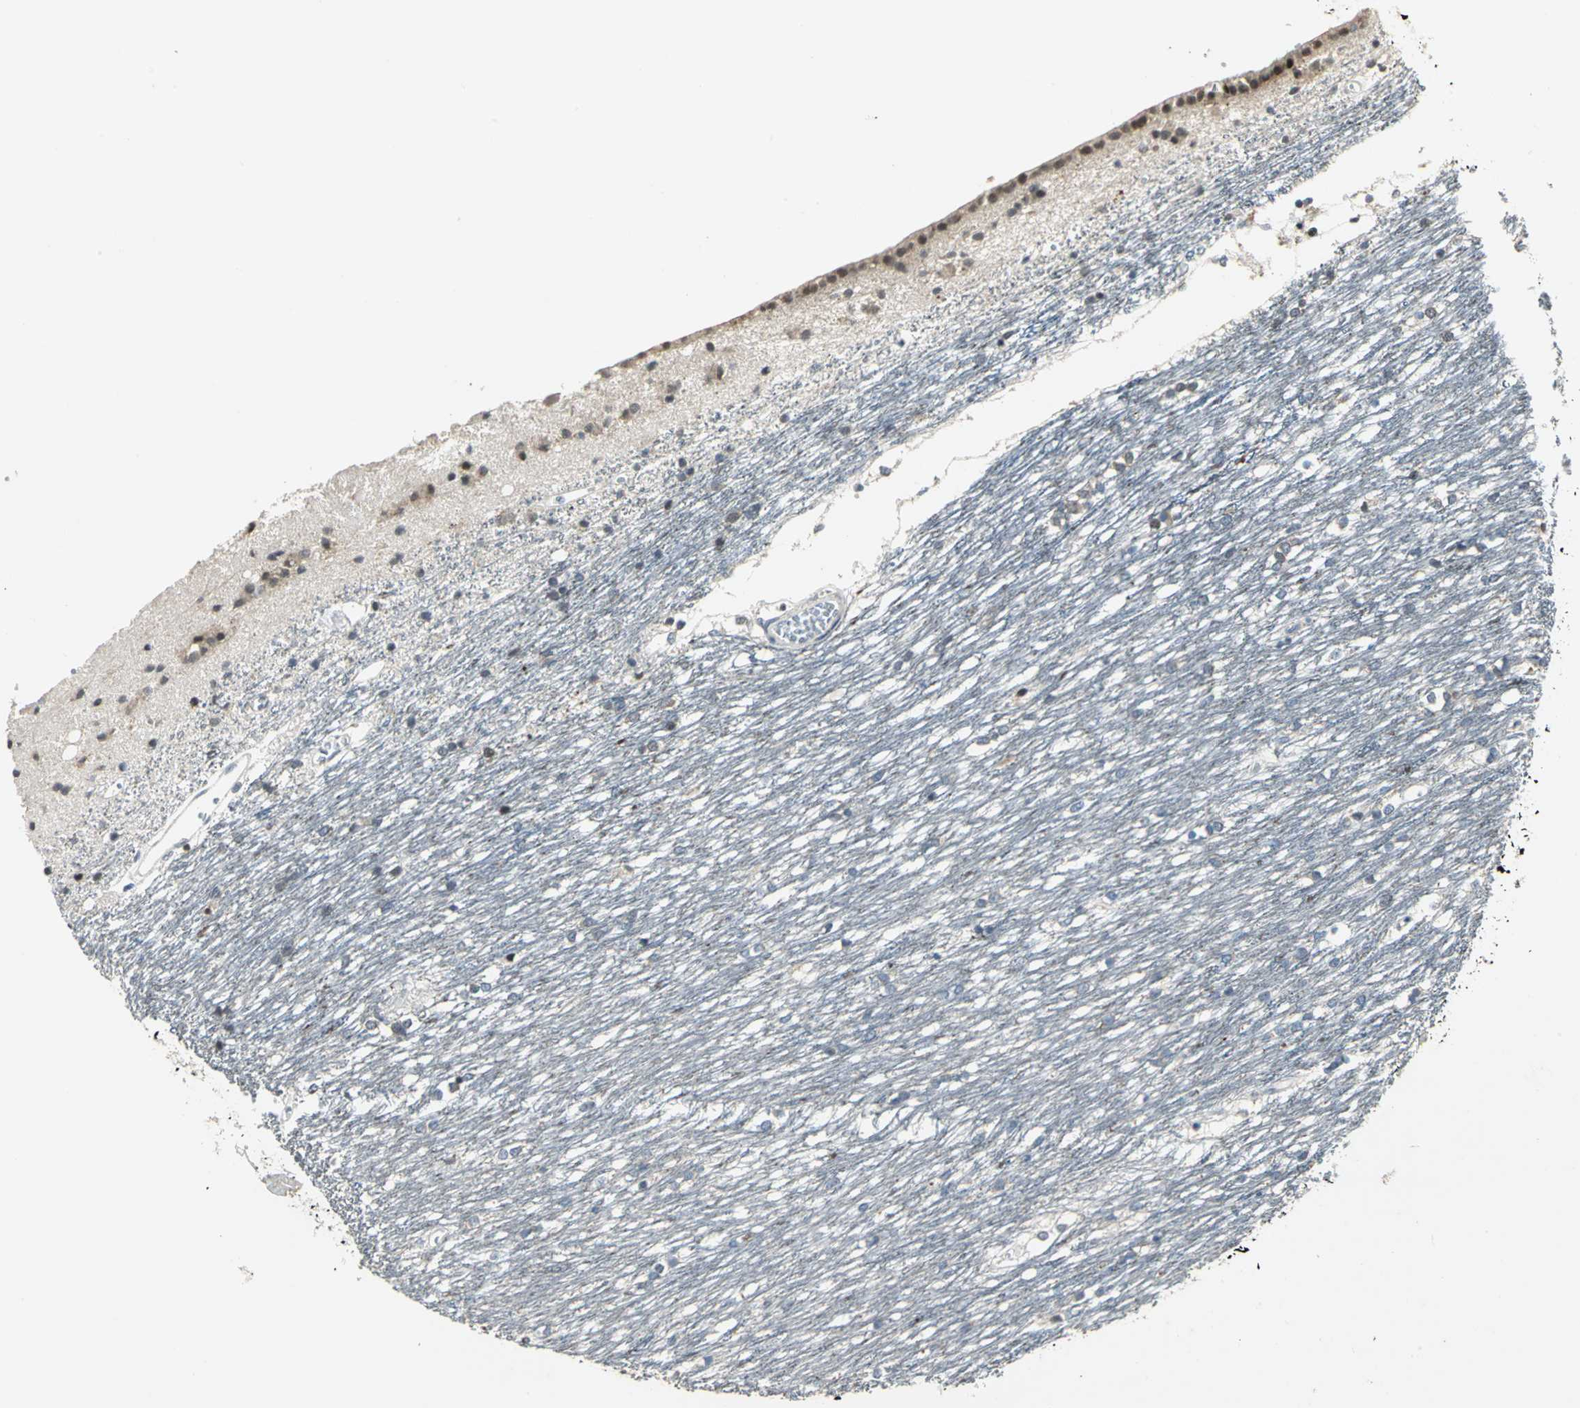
{"staining": {"intensity": "moderate", "quantity": "<25%", "location": "cytoplasmic/membranous,nuclear"}, "tissue": "caudate", "cell_type": "Glial cells", "image_type": "normal", "snomed": [{"axis": "morphology", "description": "Normal tissue, NOS"}, {"axis": "topography", "description": "Lateral ventricle wall"}], "caption": "Immunohistochemical staining of unremarkable human caudate reveals <25% levels of moderate cytoplasmic/membranous,nuclear protein staining in approximately <25% of glial cells. (DAB IHC with brightfield microscopy, high magnification).", "gene": "JADE3", "patient": {"sex": "female", "age": 19}}